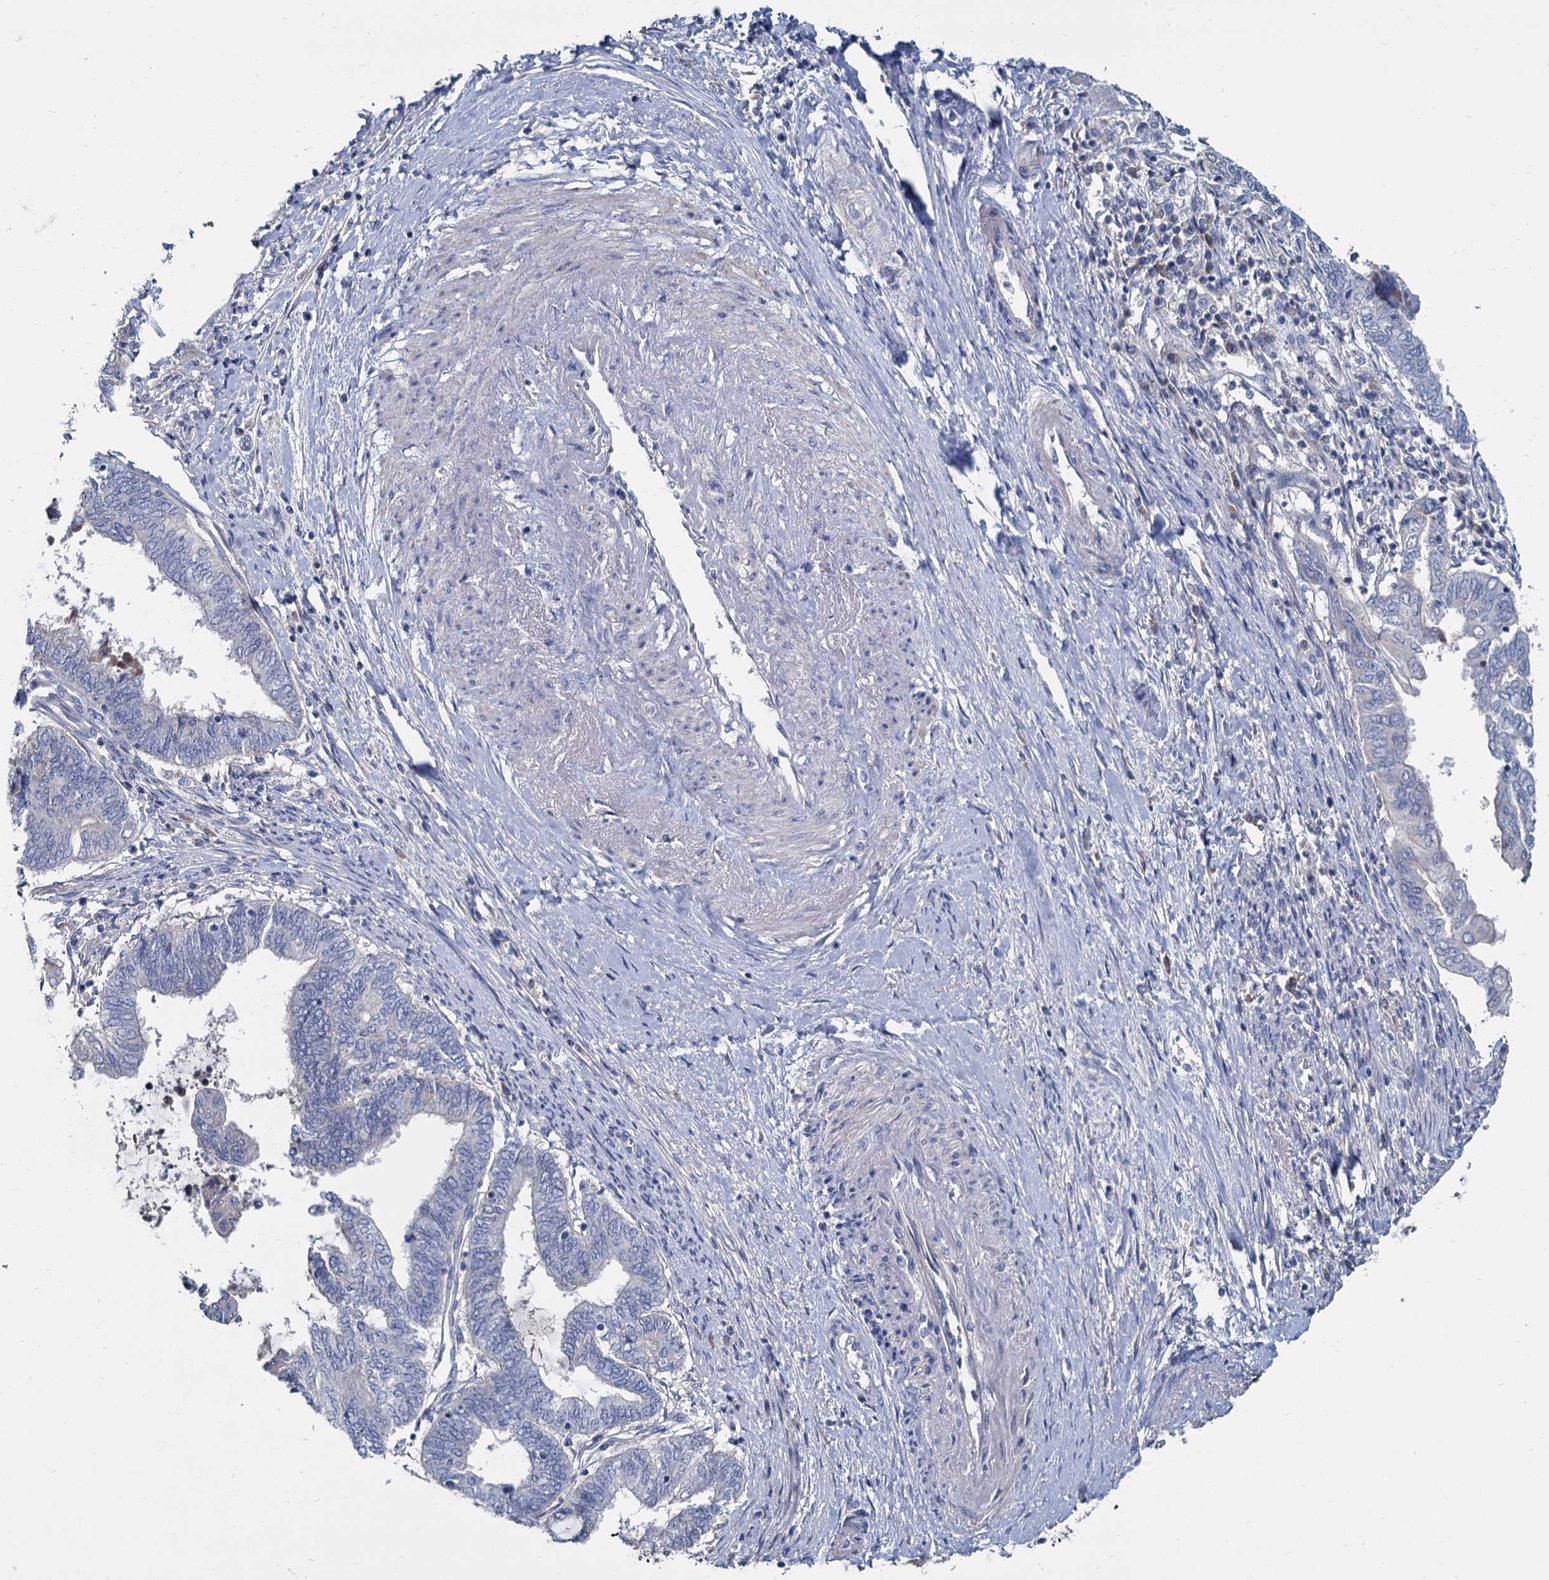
{"staining": {"intensity": "negative", "quantity": "none", "location": "none"}, "tissue": "endometrial cancer", "cell_type": "Tumor cells", "image_type": "cancer", "snomed": [{"axis": "morphology", "description": "Adenocarcinoma, NOS"}, {"axis": "topography", "description": "Uterus"}, {"axis": "topography", "description": "Endometrium"}], "caption": "Immunohistochemistry (IHC) photomicrograph of neoplastic tissue: adenocarcinoma (endometrial) stained with DAB (3,3'-diaminobenzidine) demonstrates no significant protein positivity in tumor cells. (Stains: DAB immunohistochemistry (IHC) with hematoxylin counter stain, Microscopy: brightfield microscopy at high magnification).", "gene": "ACSM3", "patient": {"sex": "female", "age": 70}}